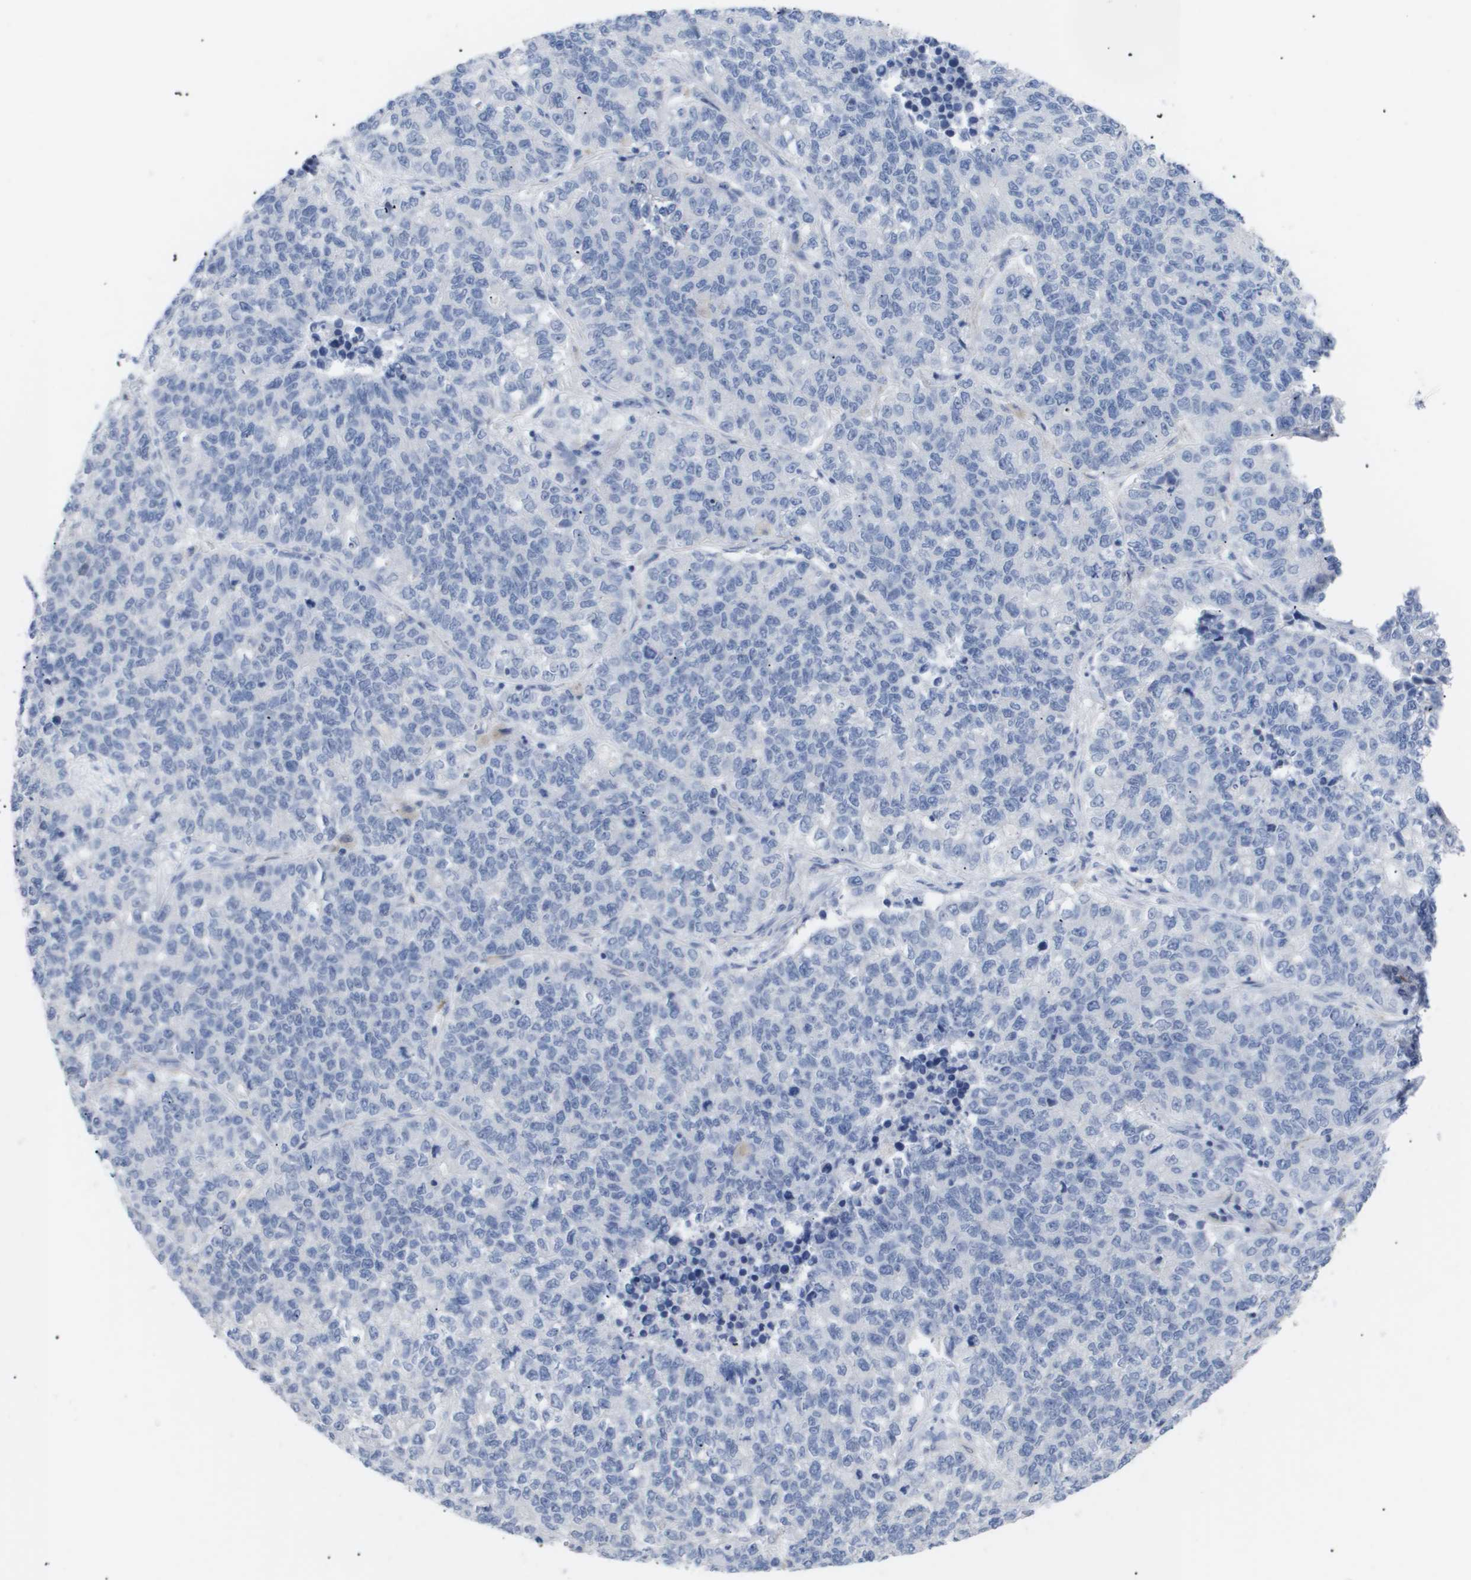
{"staining": {"intensity": "negative", "quantity": "none", "location": "none"}, "tissue": "lung cancer", "cell_type": "Tumor cells", "image_type": "cancer", "snomed": [{"axis": "morphology", "description": "Adenocarcinoma, NOS"}, {"axis": "topography", "description": "Lung"}], "caption": "Immunohistochemical staining of lung cancer (adenocarcinoma) shows no significant positivity in tumor cells.", "gene": "CAV3", "patient": {"sex": "male", "age": 49}}